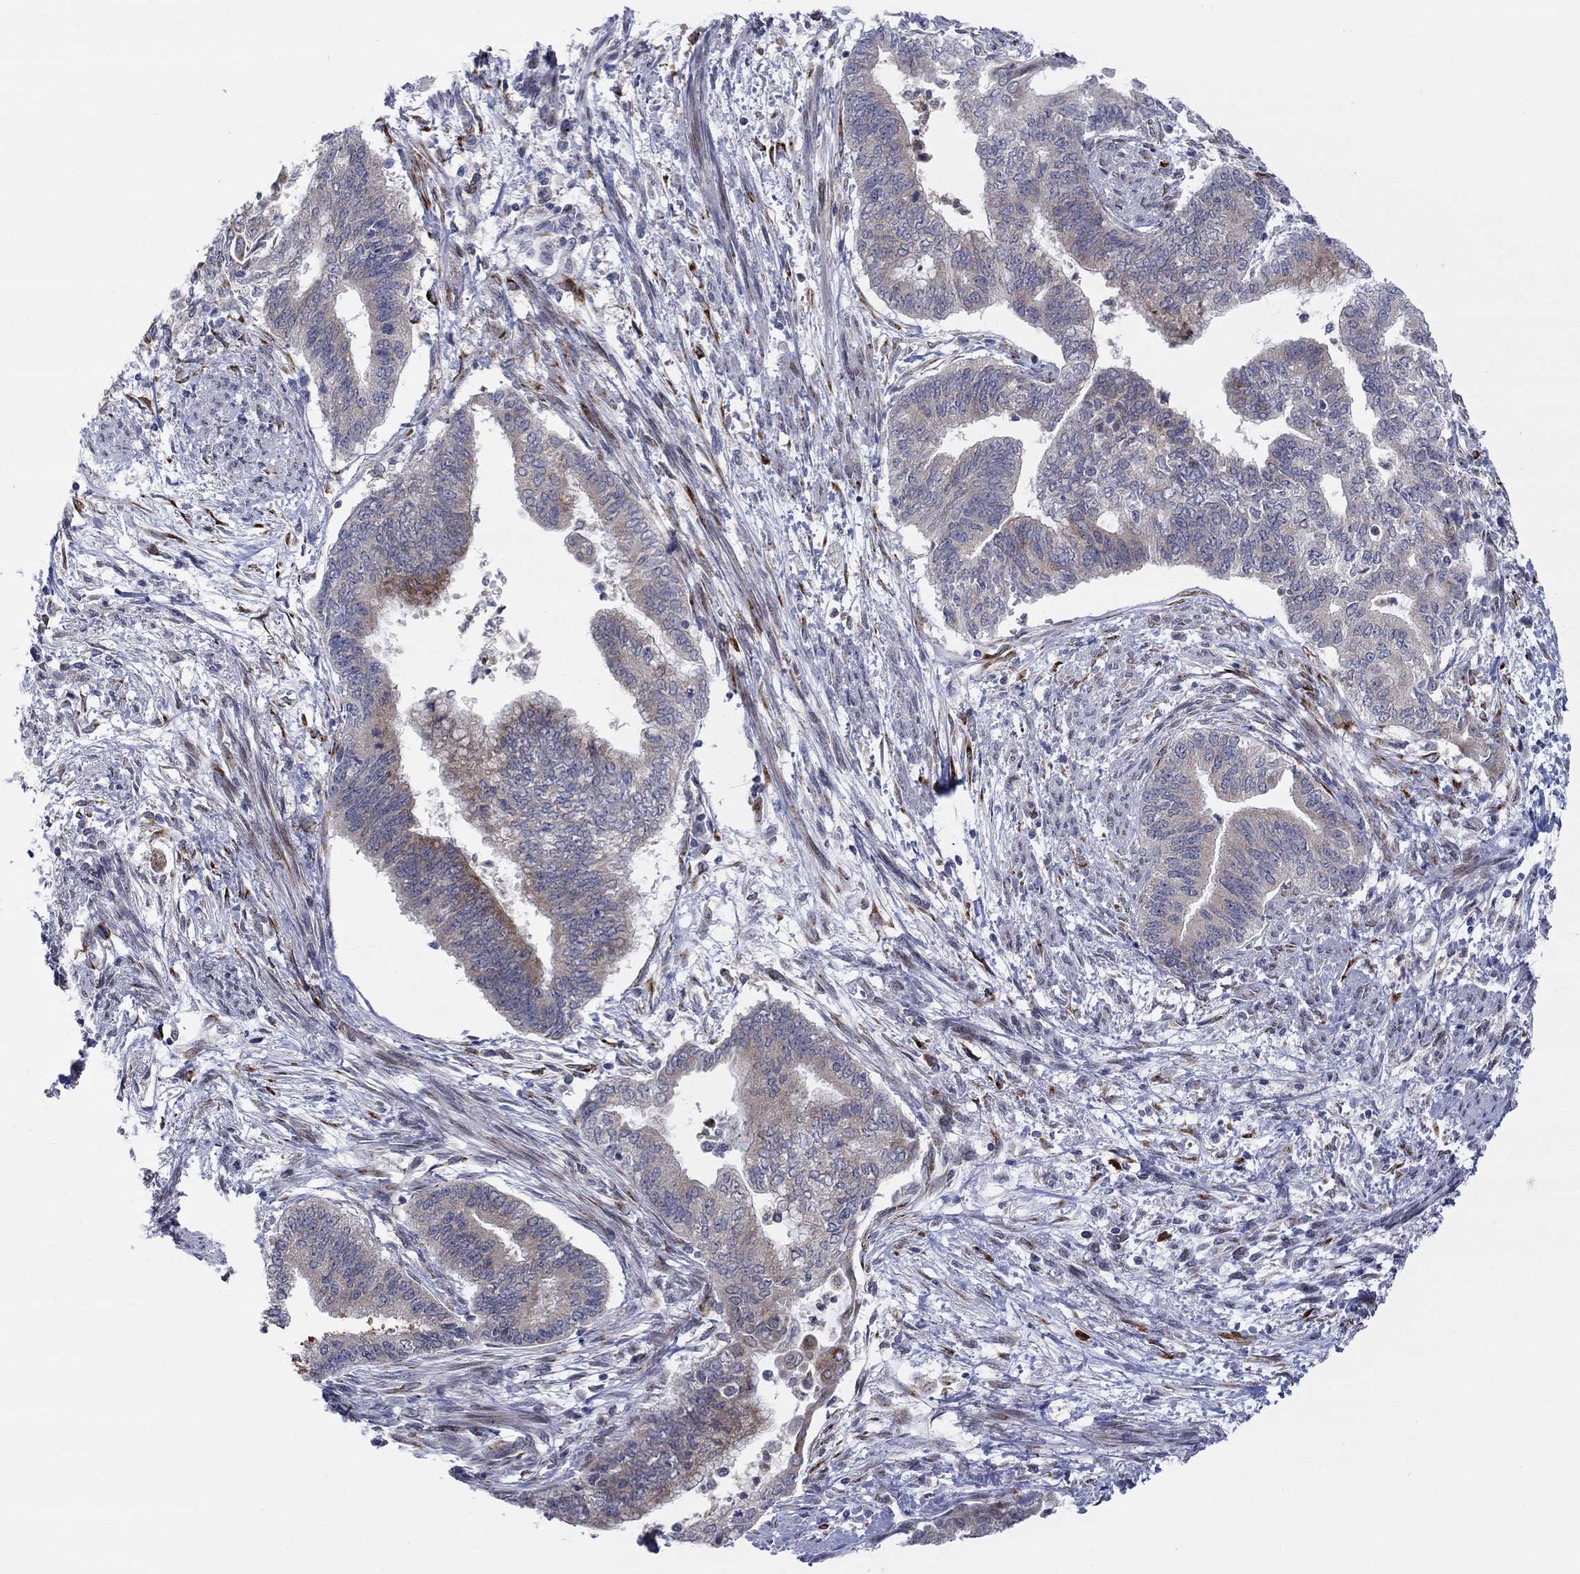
{"staining": {"intensity": "weak", "quantity": "<25%", "location": "cytoplasmic/membranous"}, "tissue": "endometrial cancer", "cell_type": "Tumor cells", "image_type": "cancer", "snomed": [{"axis": "morphology", "description": "Adenocarcinoma, NOS"}, {"axis": "topography", "description": "Endometrium"}], "caption": "DAB immunohistochemical staining of human endometrial cancer demonstrates no significant positivity in tumor cells.", "gene": "TTC21B", "patient": {"sex": "female", "age": 65}}